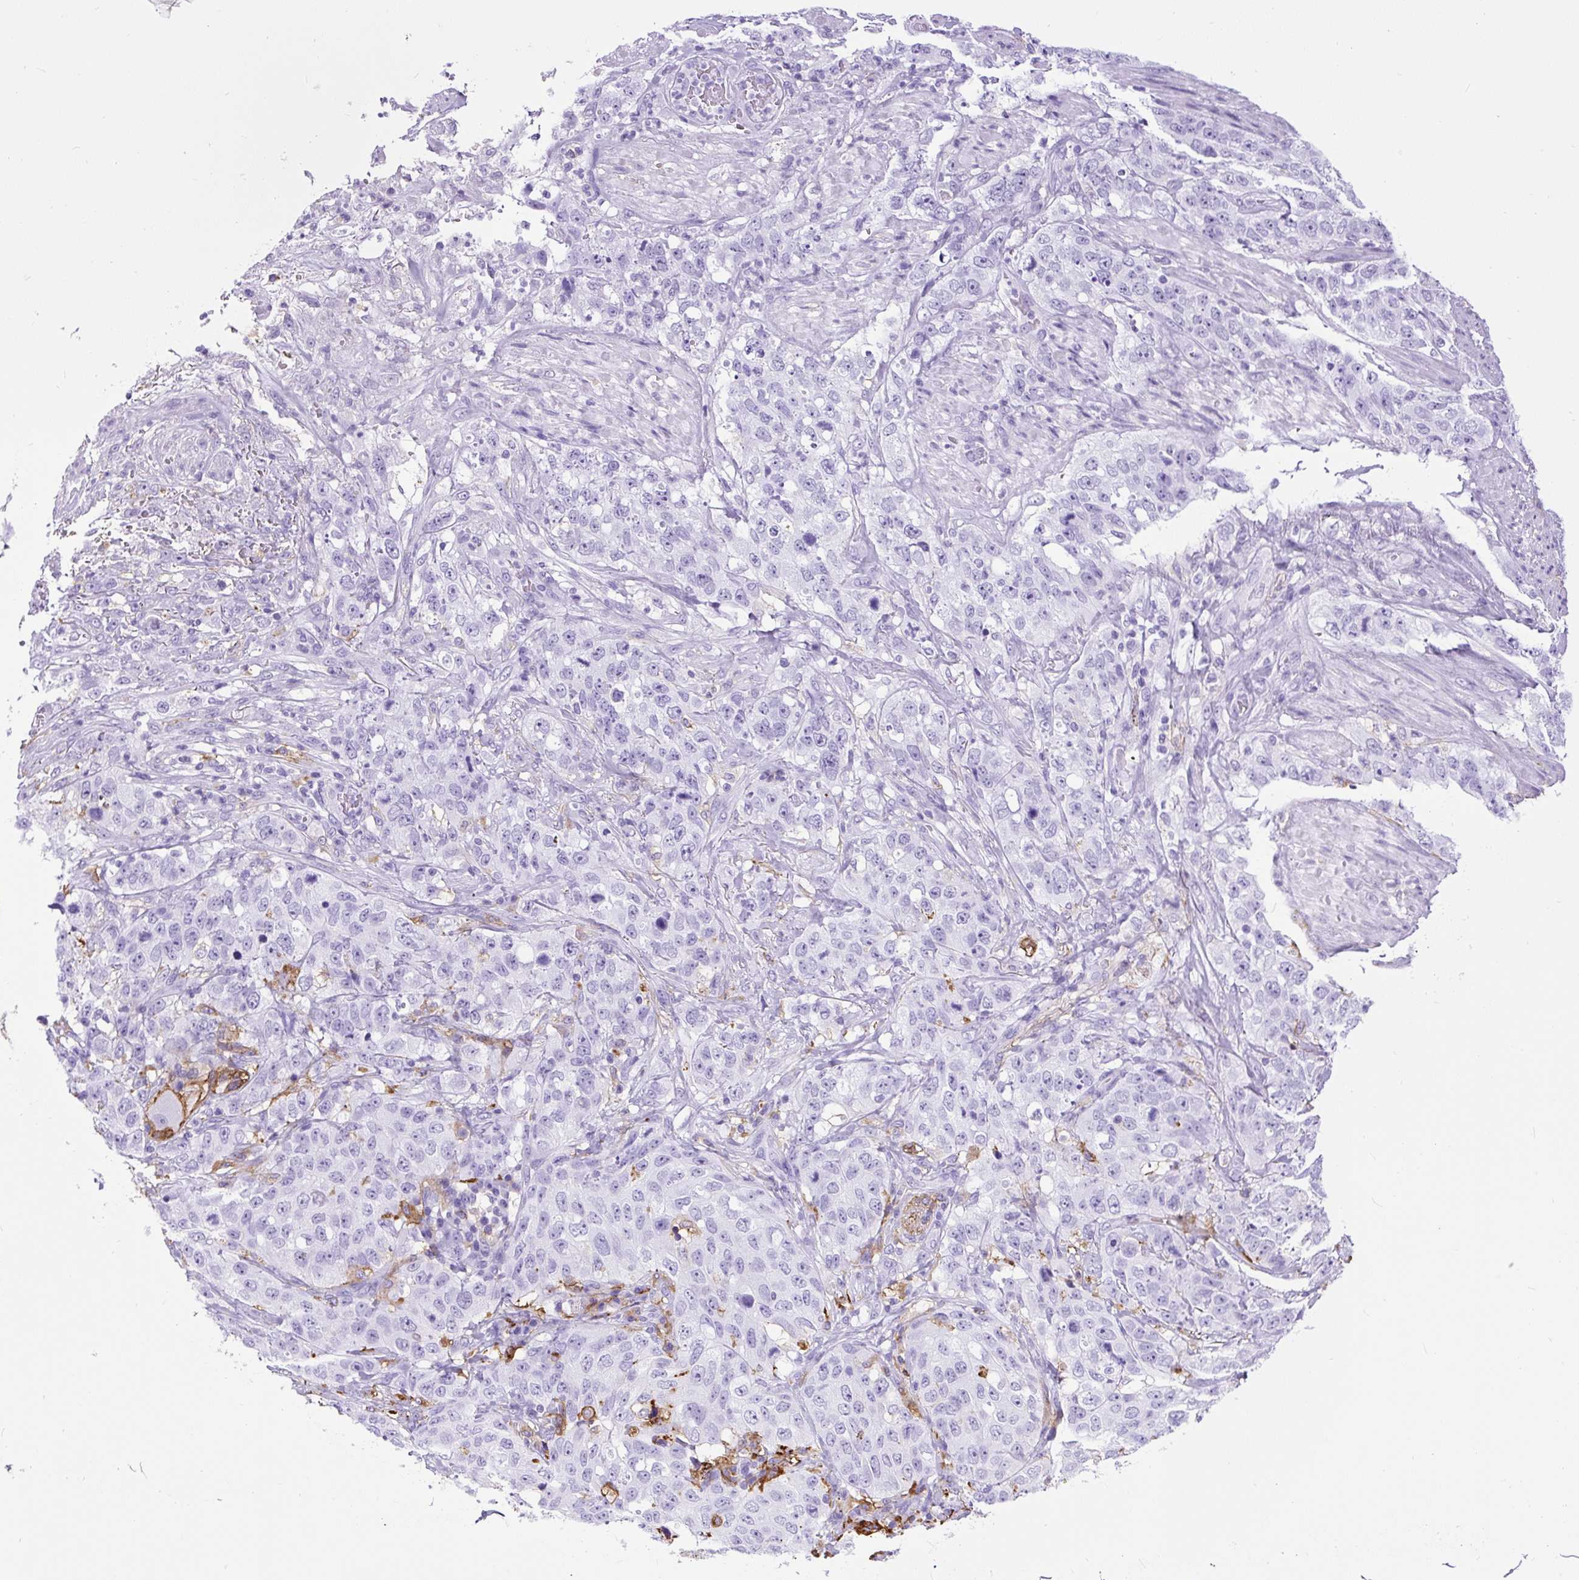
{"staining": {"intensity": "negative", "quantity": "none", "location": "none"}, "tissue": "stomach cancer", "cell_type": "Tumor cells", "image_type": "cancer", "snomed": [{"axis": "morphology", "description": "Adenocarcinoma, NOS"}, {"axis": "topography", "description": "Stomach"}], "caption": "IHC image of human stomach cancer (adenocarcinoma) stained for a protein (brown), which shows no staining in tumor cells.", "gene": "HLA-DRA", "patient": {"sex": "male", "age": 48}}